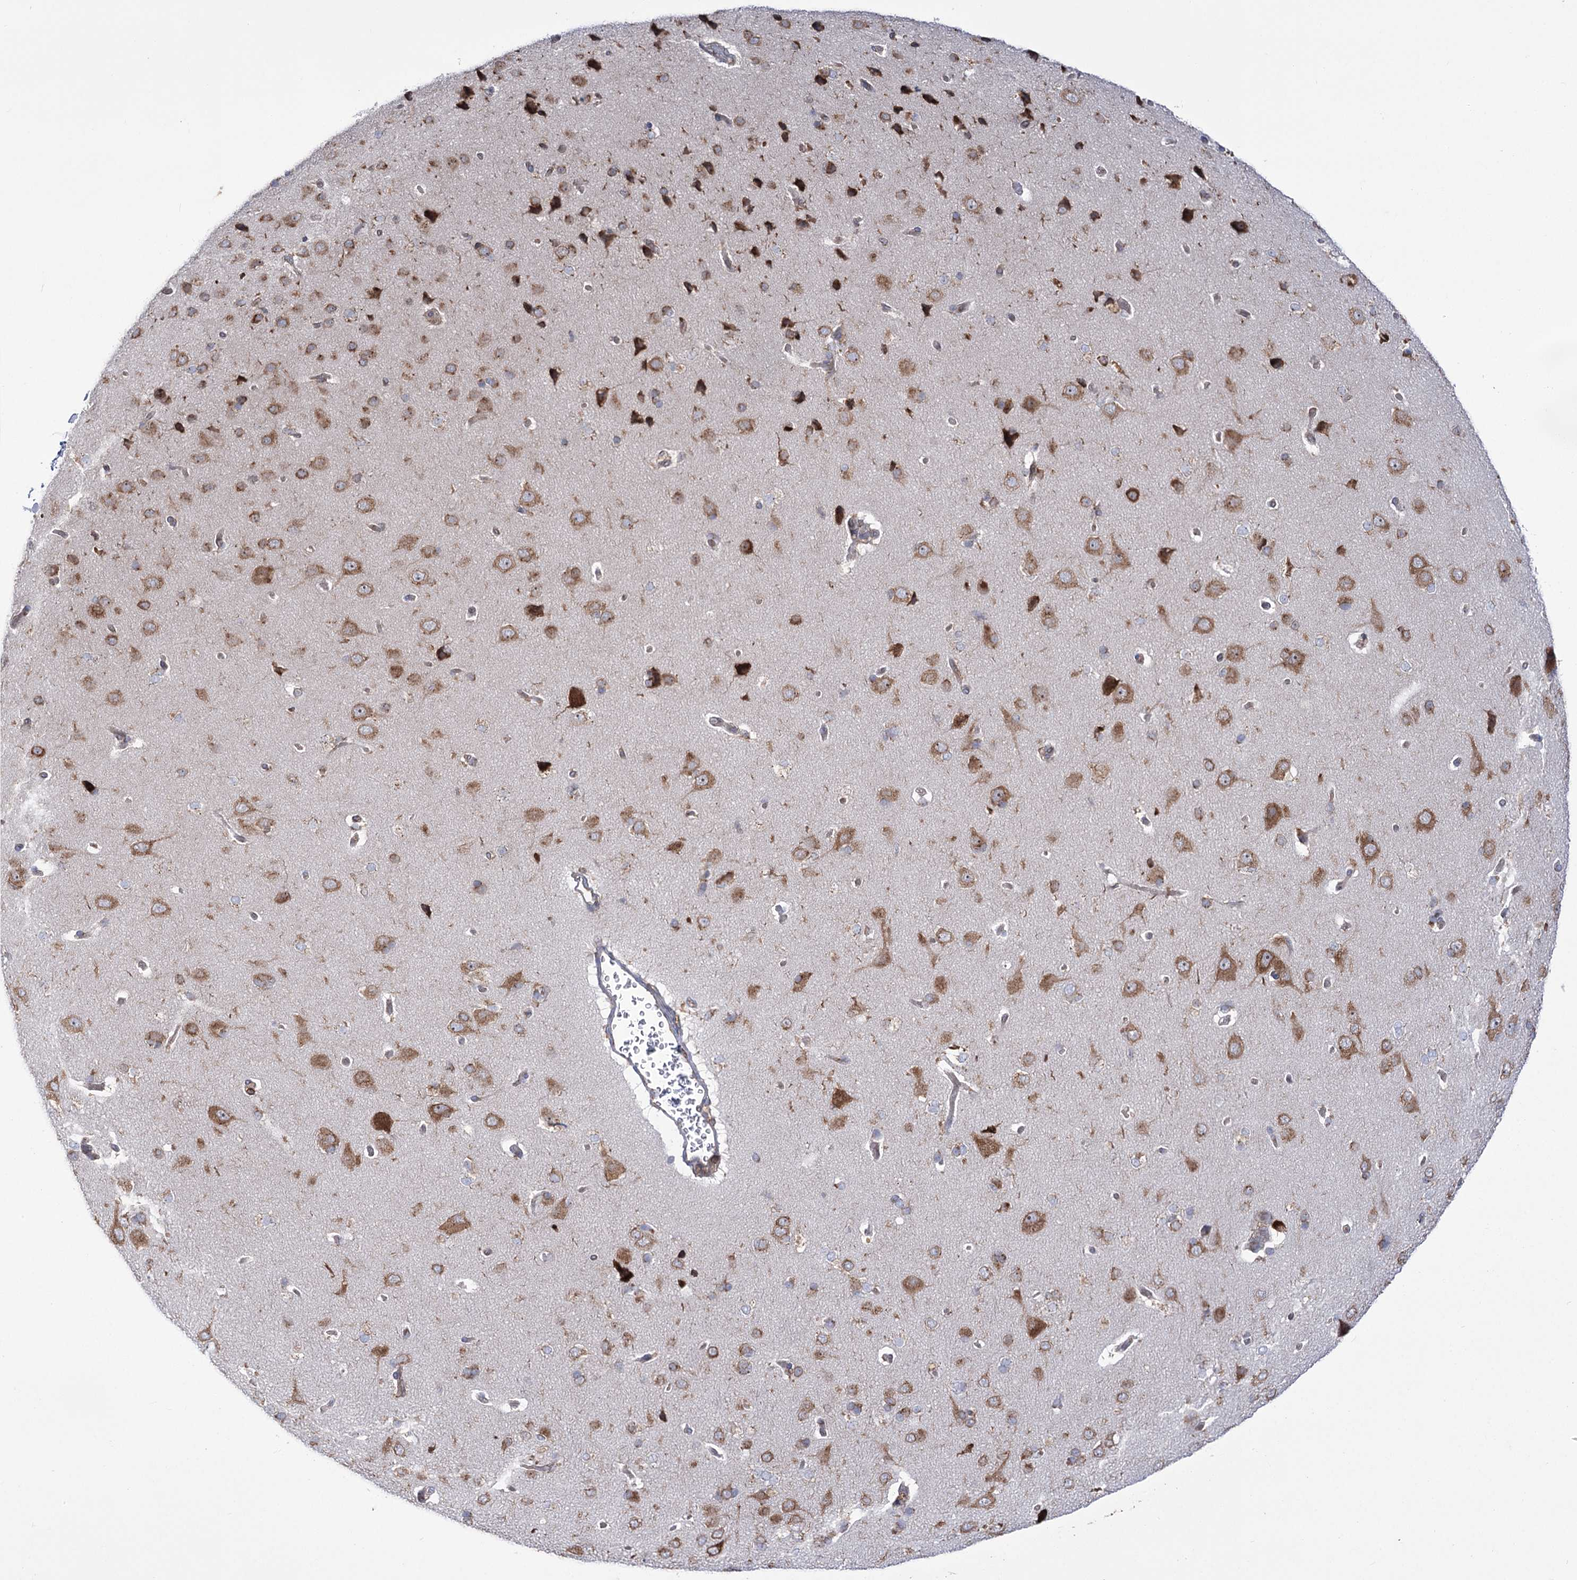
{"staining": {"intensity": "negative", "quantity": "none", "location": "none"}, "tissue": "cerebral cortex", "cell_type": "Endothelial cells", "image_type": "normal", "snomed": [{"axis": "morphology", "description": "Normal tissue, NOS"}, {"axis": "topography", "description": "Cerebral cortex"}], "caption": "The immunohistochemistry (IHC) photomicrograph has no significant staining in endothelial cells of cerebral cortex. (Brightfield microscopy of DAB IHC at high magnification).", "gene": "ZNF622", "patient": {"sex": "male", "age": 62}}